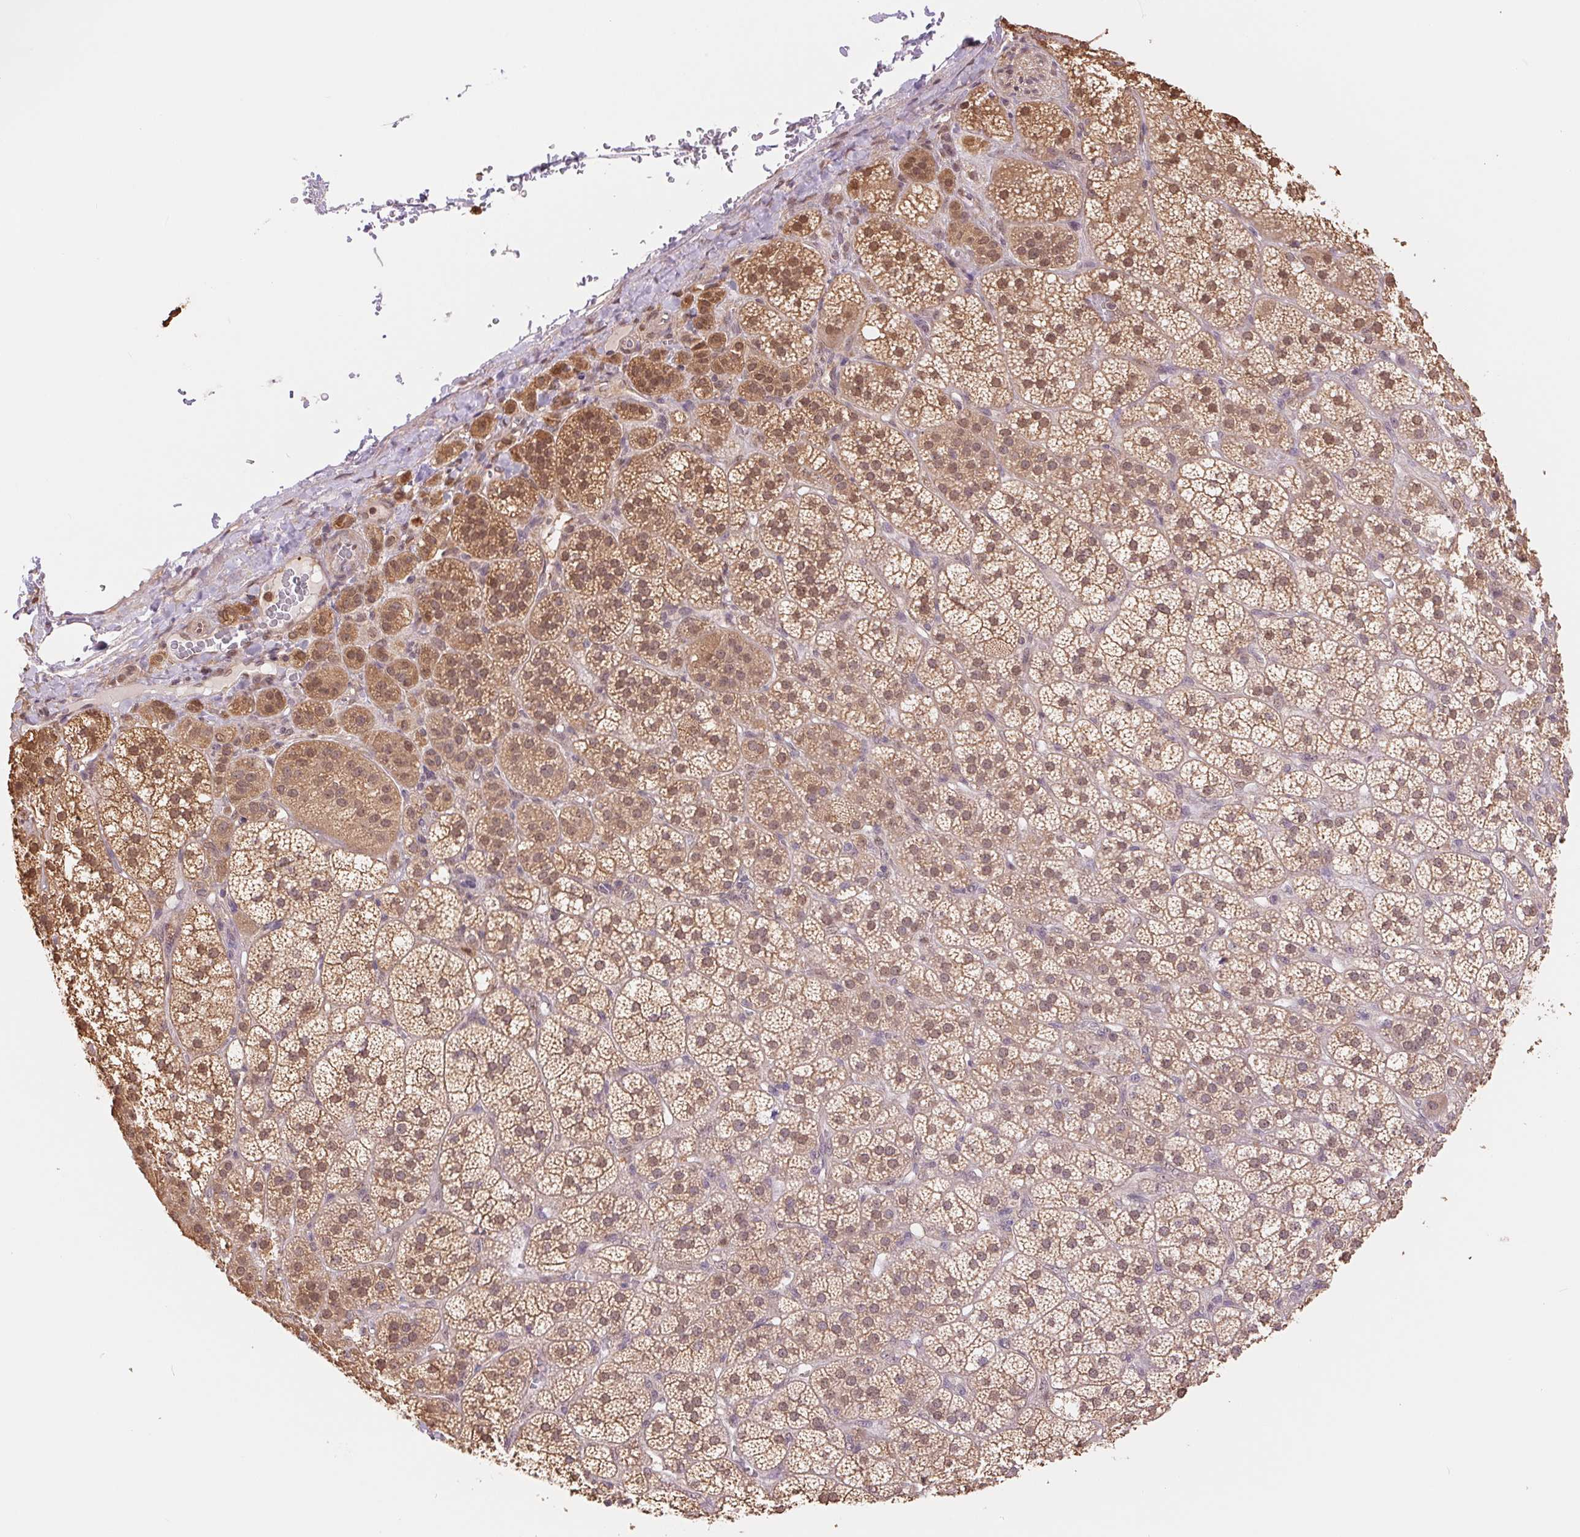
{"staining": {"intensity": "moderate", "quantity": ">75%", "location": "cytoplasmic/membranous,nuclear"}, "tissue": "adrenal gland", "cell_type": "Glandular cells", "image_type": "normal", "snomed": [{"axis": "morphology", "description": "Normal tissue, NOS"}, {"axis": "topography", "description": "Adrenal gland"}], "caption": "A high-resolution micrograph shows IHC staining of benign adrenal gland, which demonstrates moderate cytoplasmic/membranous,nuclear expression in about >75% of glandular cells. (IHC, brightfield microscopy, high magnification).", "gene": "CDC123", "patient": {"sex": "female", "age": 60}}